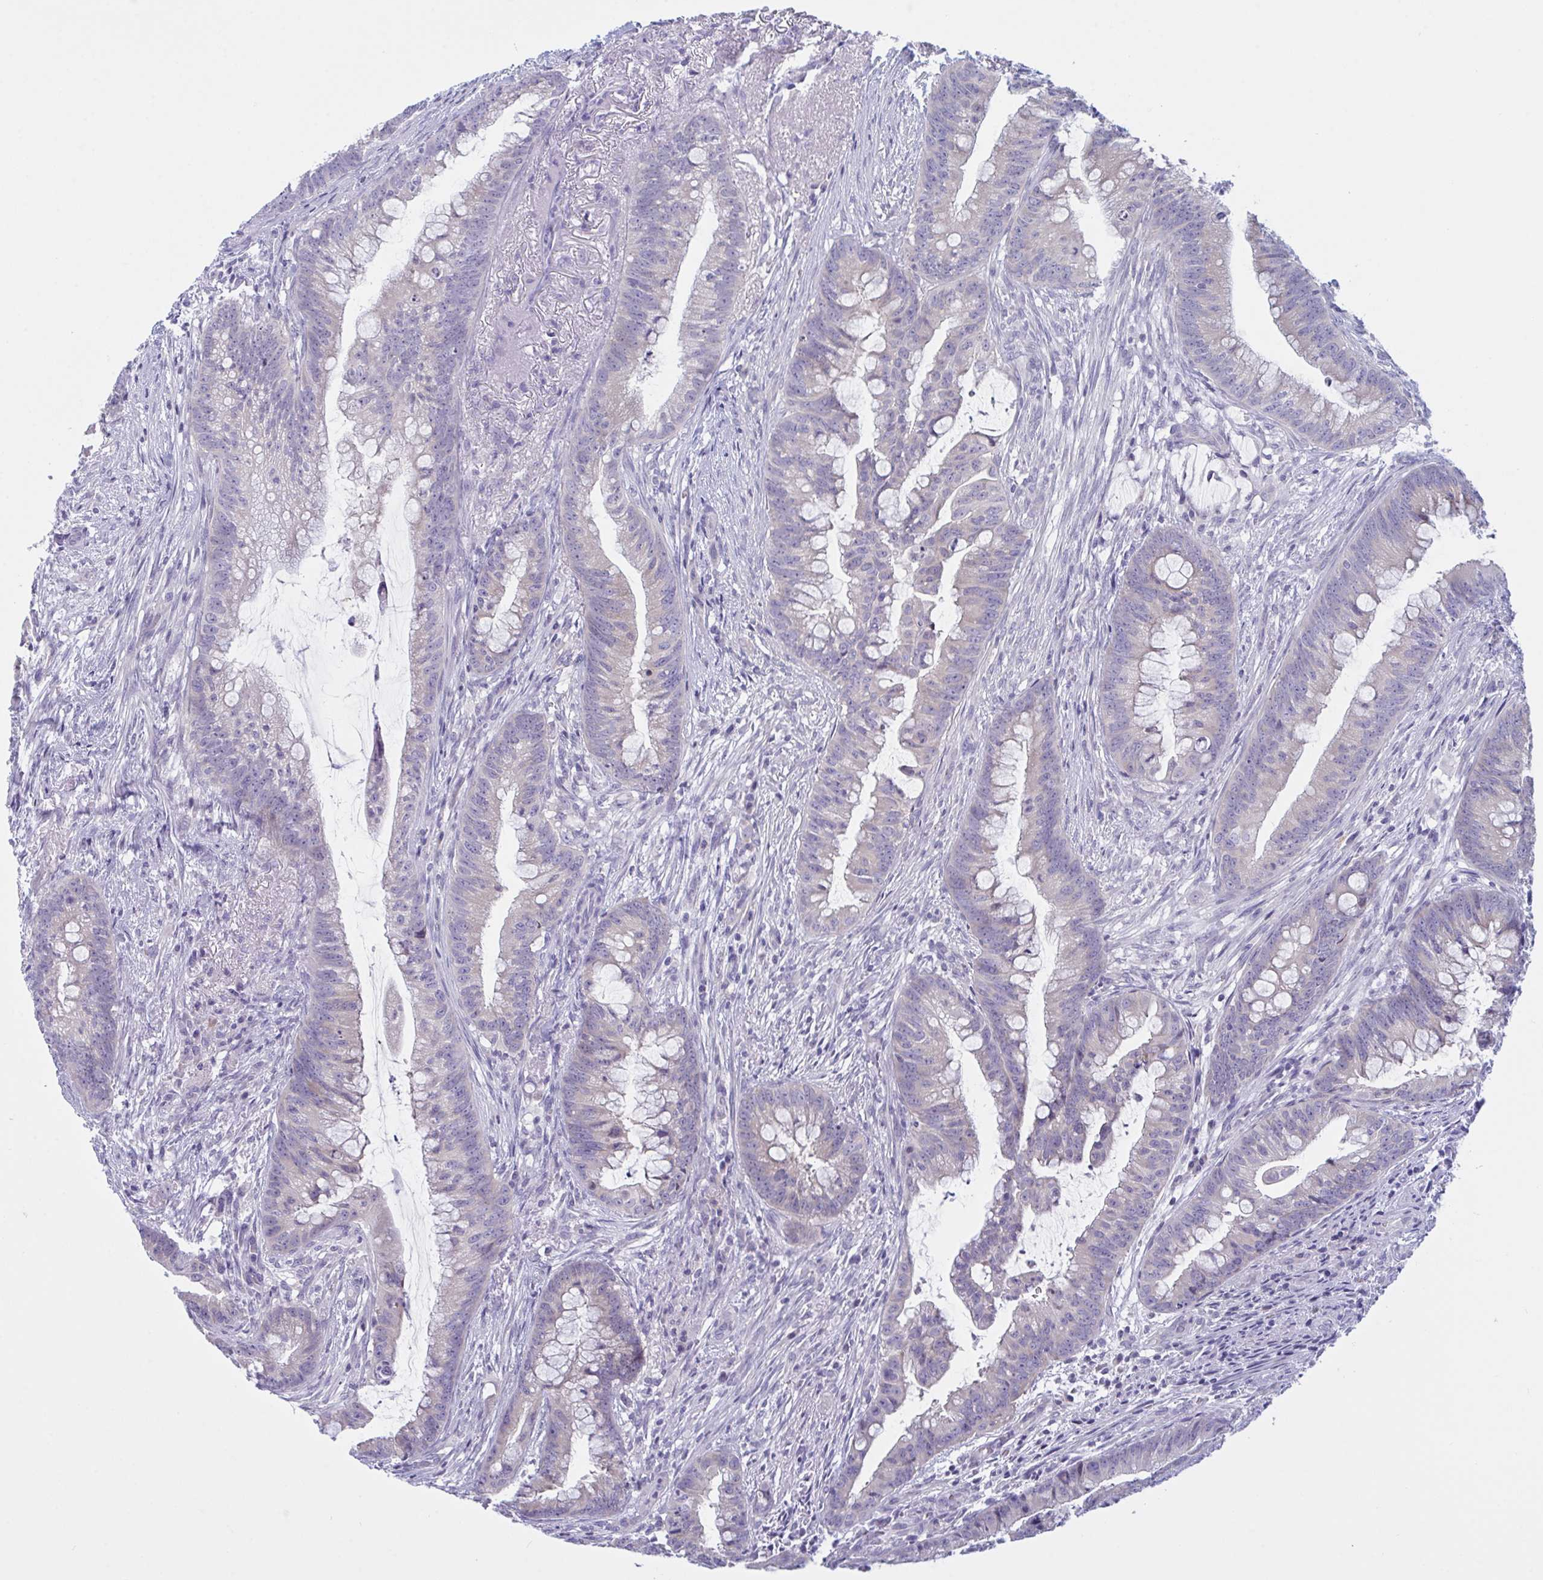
{"staining": {"intensity": "negative", "quantity": "none", "location": "none"}, "tissue": "colorectal cancer", "cell_type": "Tumor cells", "image_type": "cancer", "snomed": [{"axis": "morphology", "description": "Adenocarcinoma, NOS"}, {"axis": "topography", "description": "Colon"}], "caption": "Immunohistochemistry (IHC) of colorectal cancer (adenocarcinoma) displays no positivity in tumor cells.", "gene": "NAA30", "patient": {"sex": "male", "age": 62}}